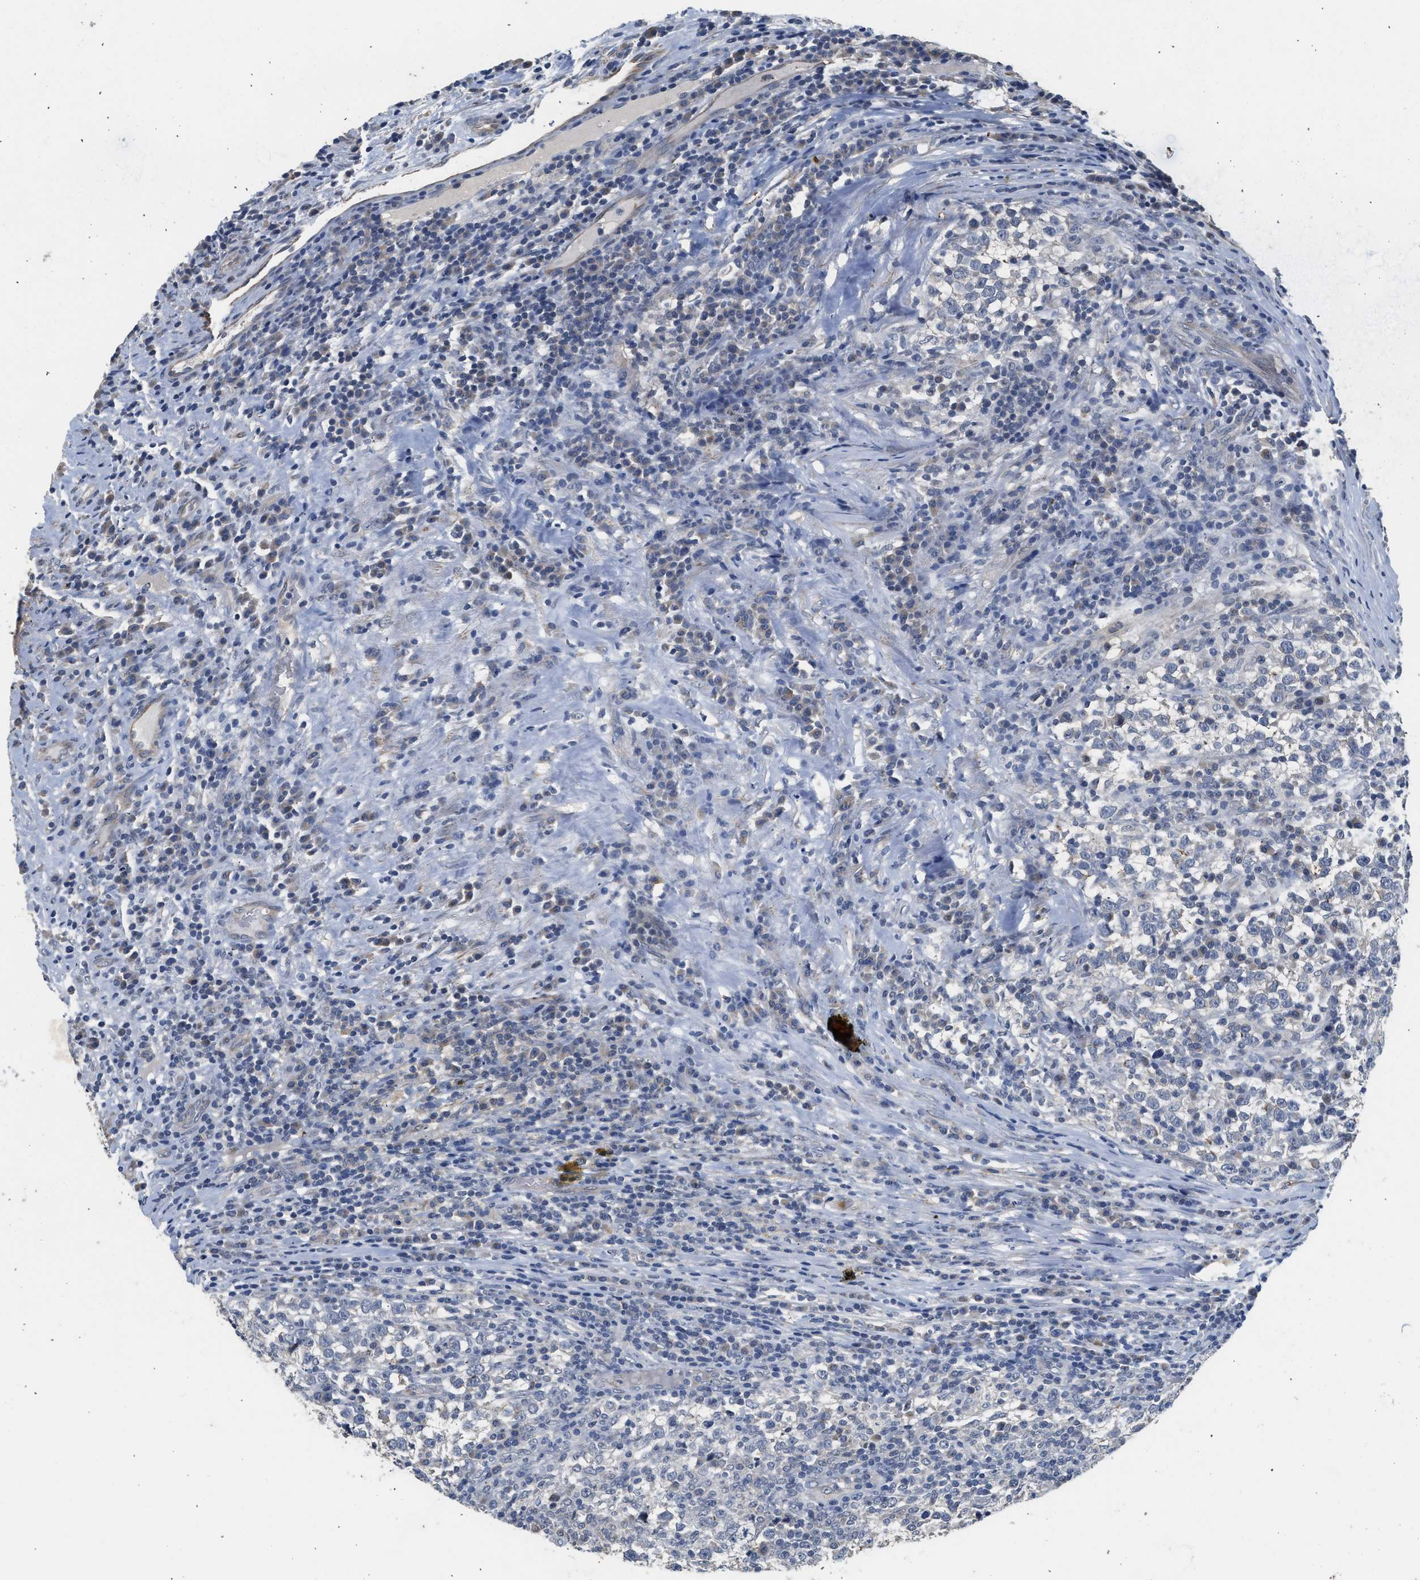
{"staining": {"intensity": "negative", "quantity": "none", "location": "none"}, "tissue": "testis cancer", "cell_type": "Tumor cells", "image_type": "cancer", "snomed": [{"axis": "morphology", "description": "Seminoma, NOS"}, {"axis": "topography", "description": "Testis"}], "caption": "This is a histopathology image of immunohistochemistry staining of testis seminoma, which shows no positivity in tumor cells.", "gene": "CSF3R", "patient": {"sex": "male", "age": 43}}